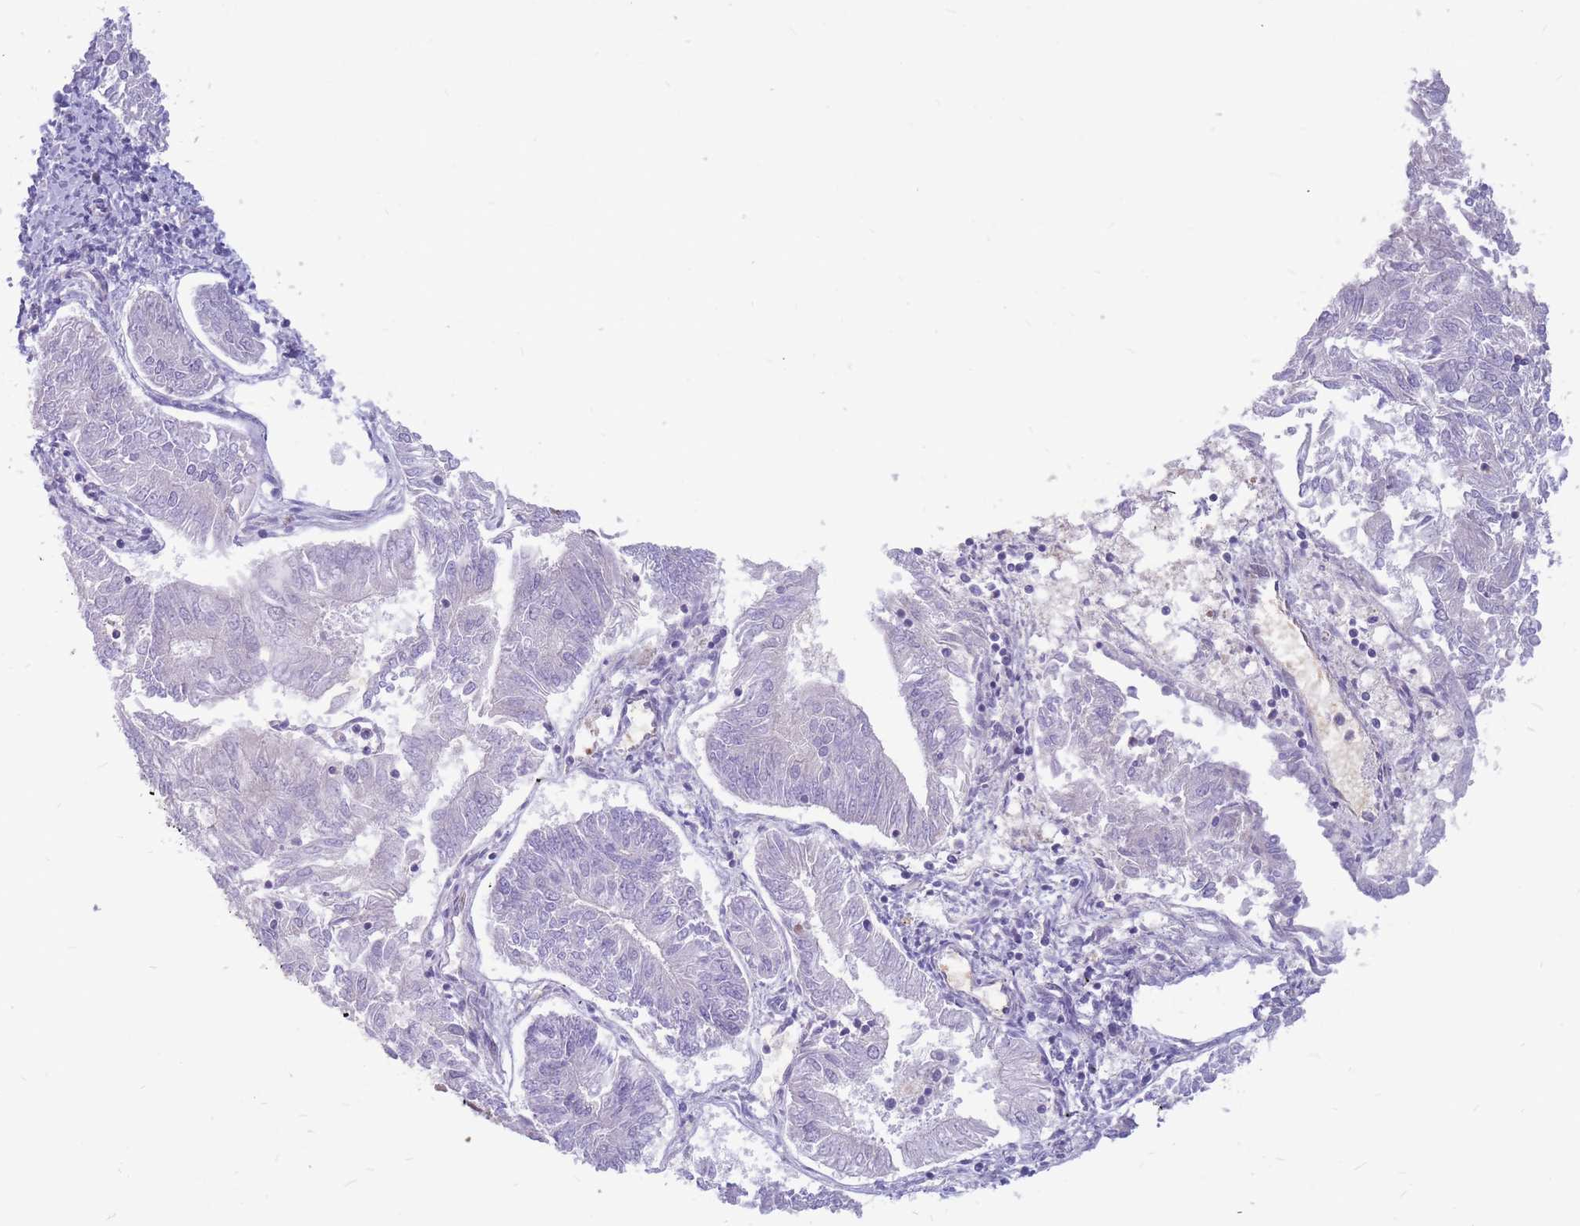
{"staining": {"intensity": "negative", "quantity": "none", "location": "none"}, "tissue": "endometrial cancer", "cell_type": "Tumor cells", "image_type": "cancer", "snomed": [{"axis": "morphology", "description": "Adenocarcinoma, NOS"}, {"axis": "topography", "description": "Endometrium"}], "caption": "A high-resolution photomicrograph shows immunohistochemistry (IHC) staining of endometrial cancer (adenocarcinoma), which reveals no significant expression in tumor cells.", "gene": "ADD2", "patient": {"sex": "female", "age": 58}}